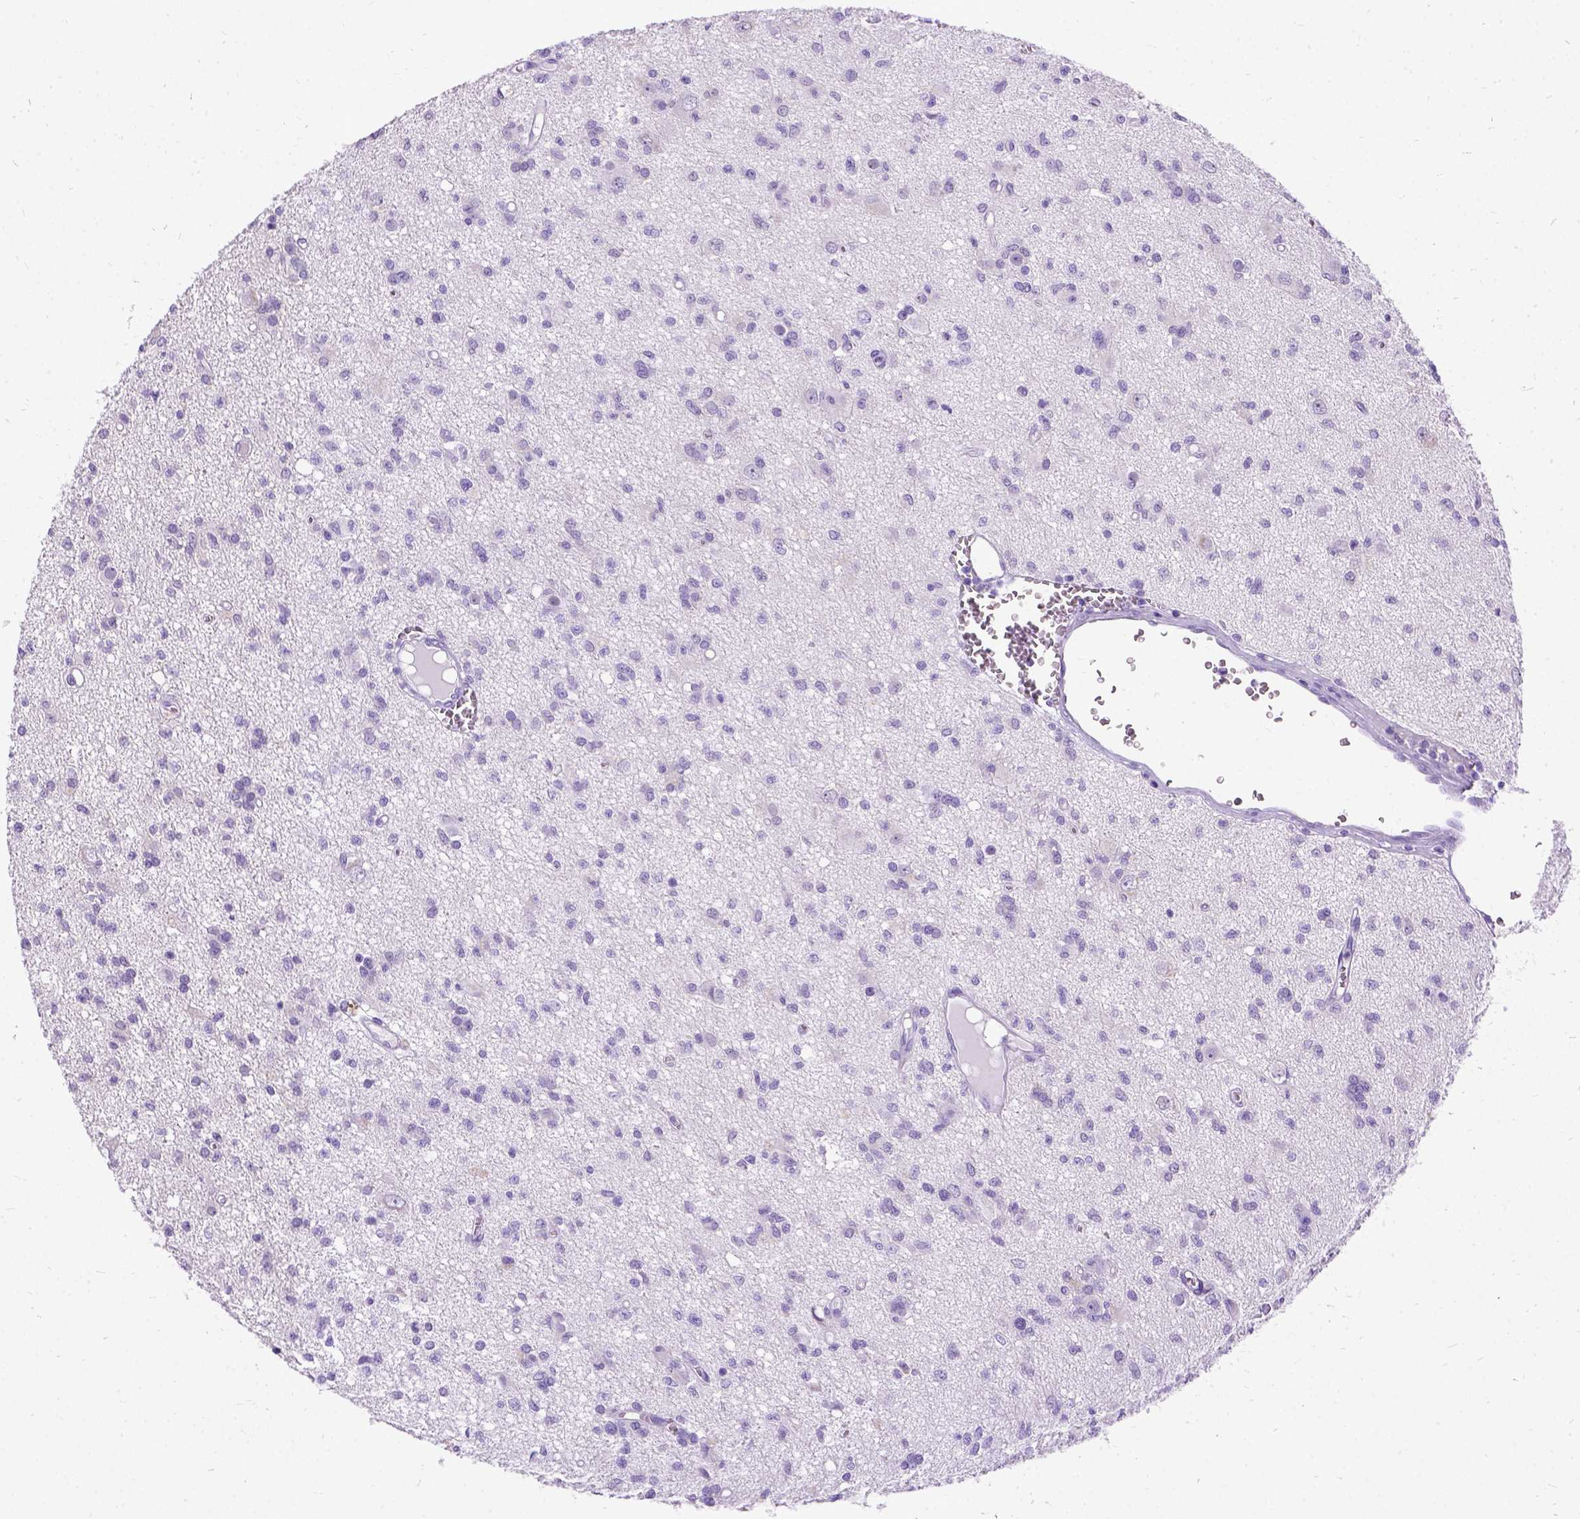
{"staining": {"intensity": "weak", "quantity": "<25%", "location": "cytoplasmic/membranous"}, "tissue": "glioma", "cell_type": "Tumor cells", "image_type": "cancer", "snomed": [{"axis": "morphology", "description": "Glioma, malignant, Low grade"}, {"axis": "topography", "description": "Brain"}], "caption": "An image of glioma stained for a protein shows no brown staining in tumor cells.", "gene": "NEUROD4", "patient": {"sex": "male", "age": 64}}